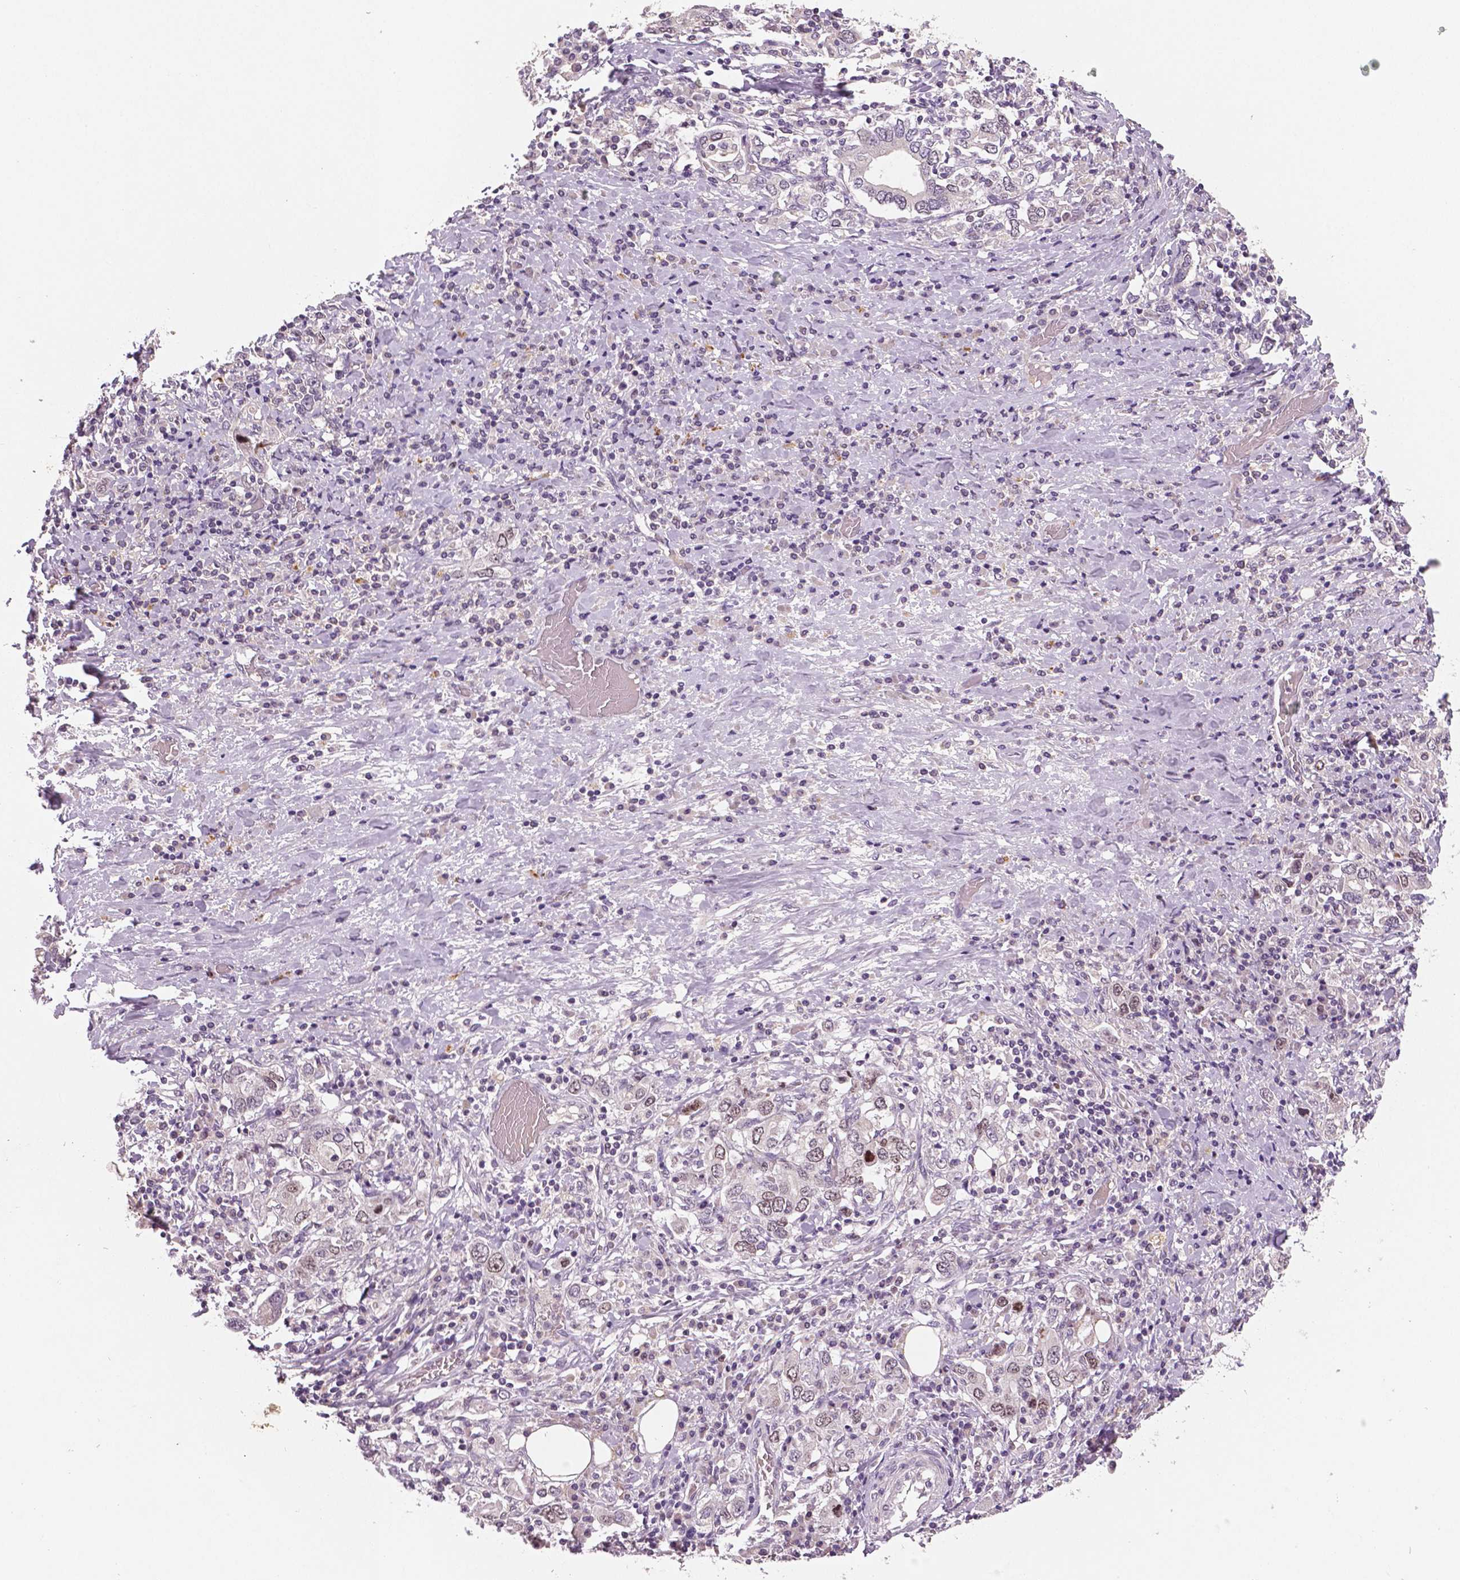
{"staining": {"intensity": "negative", "quantity": "none", "location": "none"}, "tissue": "stomach cancer", "cell_type": "Tumor cells", "image_type": "cancer", "snomed": [{"axis": "morphology", "description": "Adenocarcinoma, NOS"}, {"axis": "topography", "description": "Stomach, upper"}, {"axis": "topography", "description": "Stomach"}], "caption": "High magnification brightfield microscopy of stomach cancer stained with DAB (brown) and counterstained with hematoxylin (blue): tumor cells show no significant expression.", "gene": "MKI67", "patient": {"sex": "male", "age": 62}}